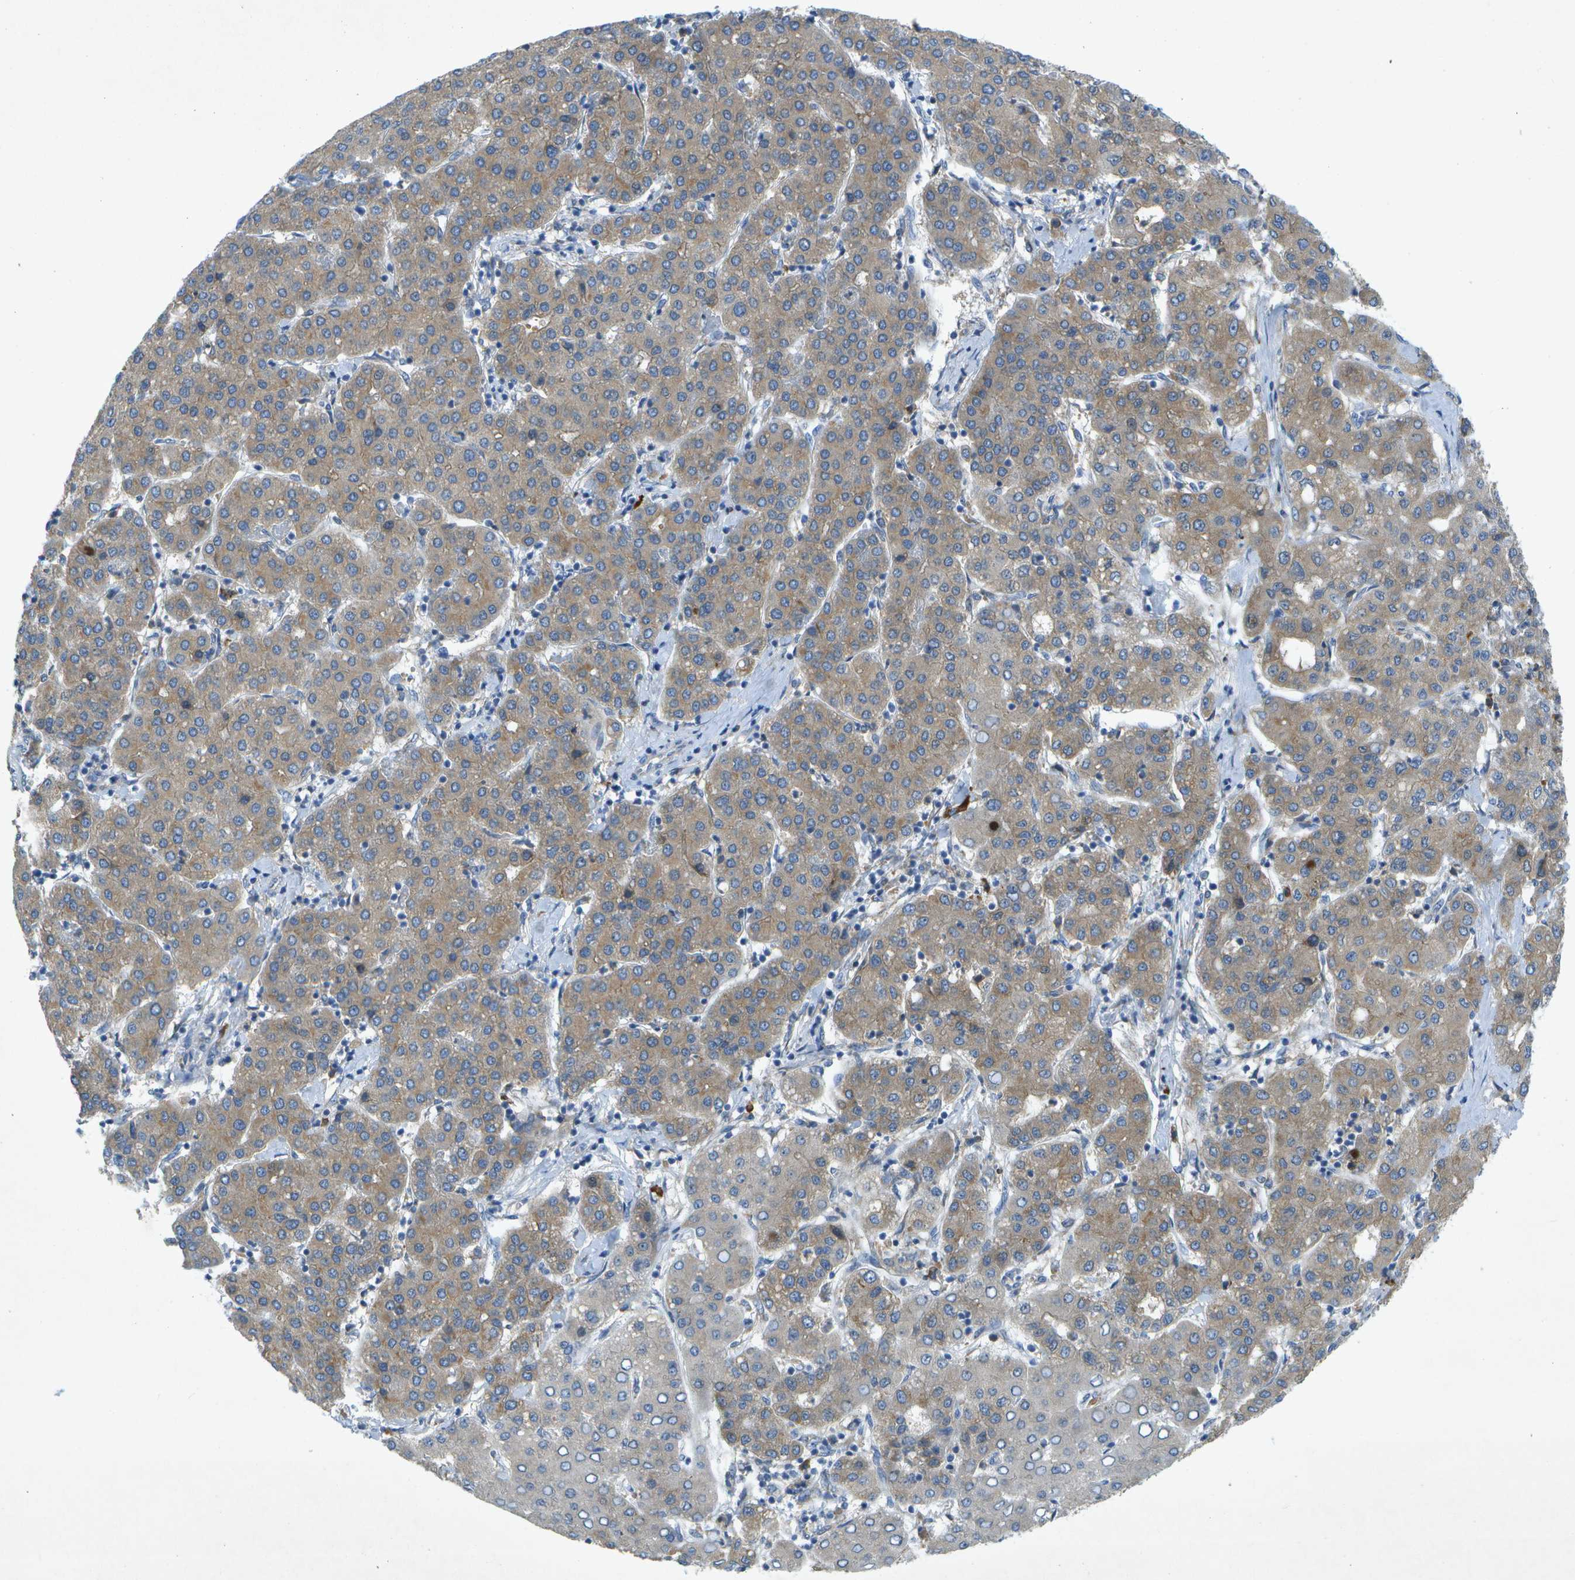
{"staining": {"intensity": "weak", "quantity": ">75%", "location": "cytoplasmic/membranous"}, "tissue": "liver cancer", "cell_type": "Tumor cells", "image_type": "cancer", "snomed": [{"axis": "morphology", "description": "Carcinoma, Hepatocellular, NOS"}, {"axis": "topography", "description": "Liver"}], "caption": "Liver hepatocellular carcinoma stained with a protein marker exhibits weak staining in tumor cells.", "gene": "WNK2", "patient": {"sex": "male", "age": 65}}